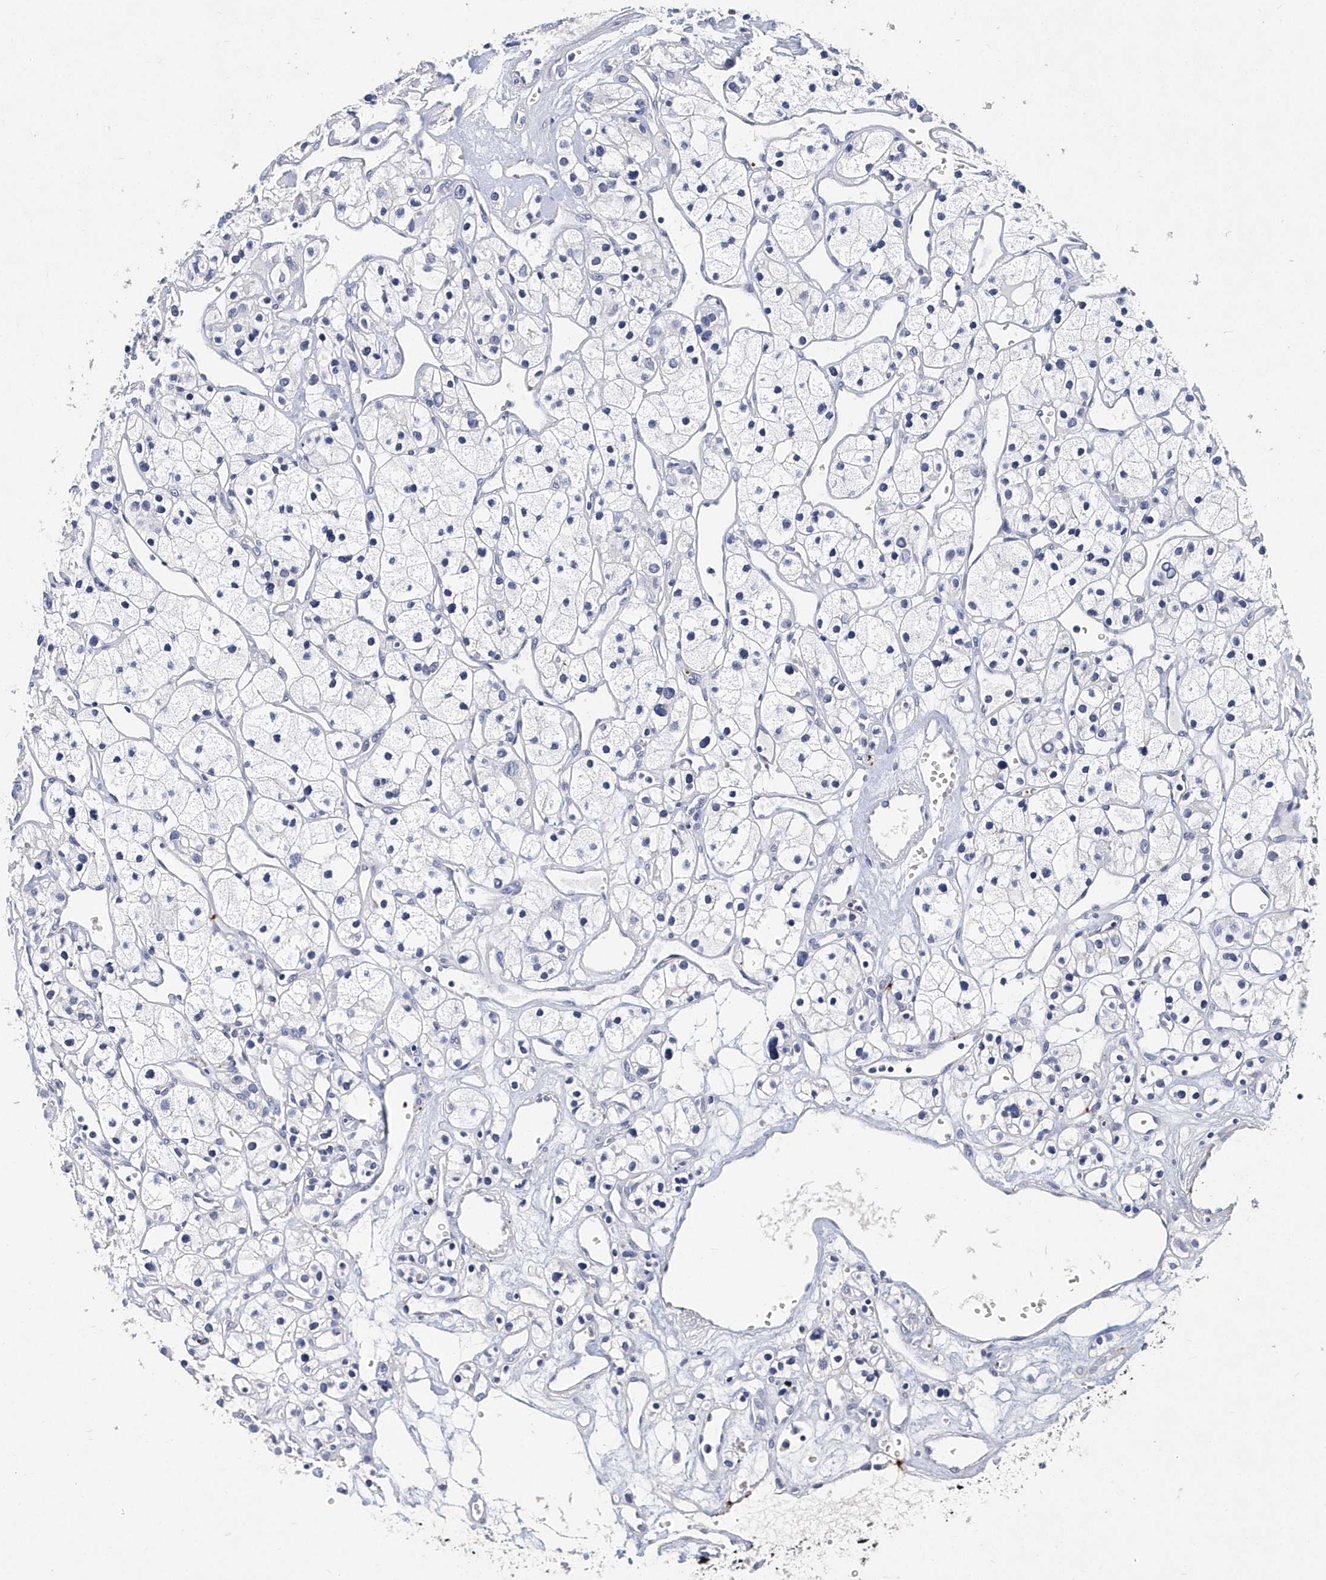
{"staining": {"intensity": "negative", "quantity": "none", "location": "none"}, "tissue": "renal cancer", "cell_type": "Tumor cells", "image_type": "cancer", "snomed": [{"axis": "morphology", "description": "Adenocarcinoma, NOS"}, {"axis": "topography", "description": "Kidney"}], "caption": "Tumor cells are negative for protein expression in human renal cancer (adenocarcinoma).", "gene": "ITGA2B", "patient": {"sex": "female", "age": 57}}